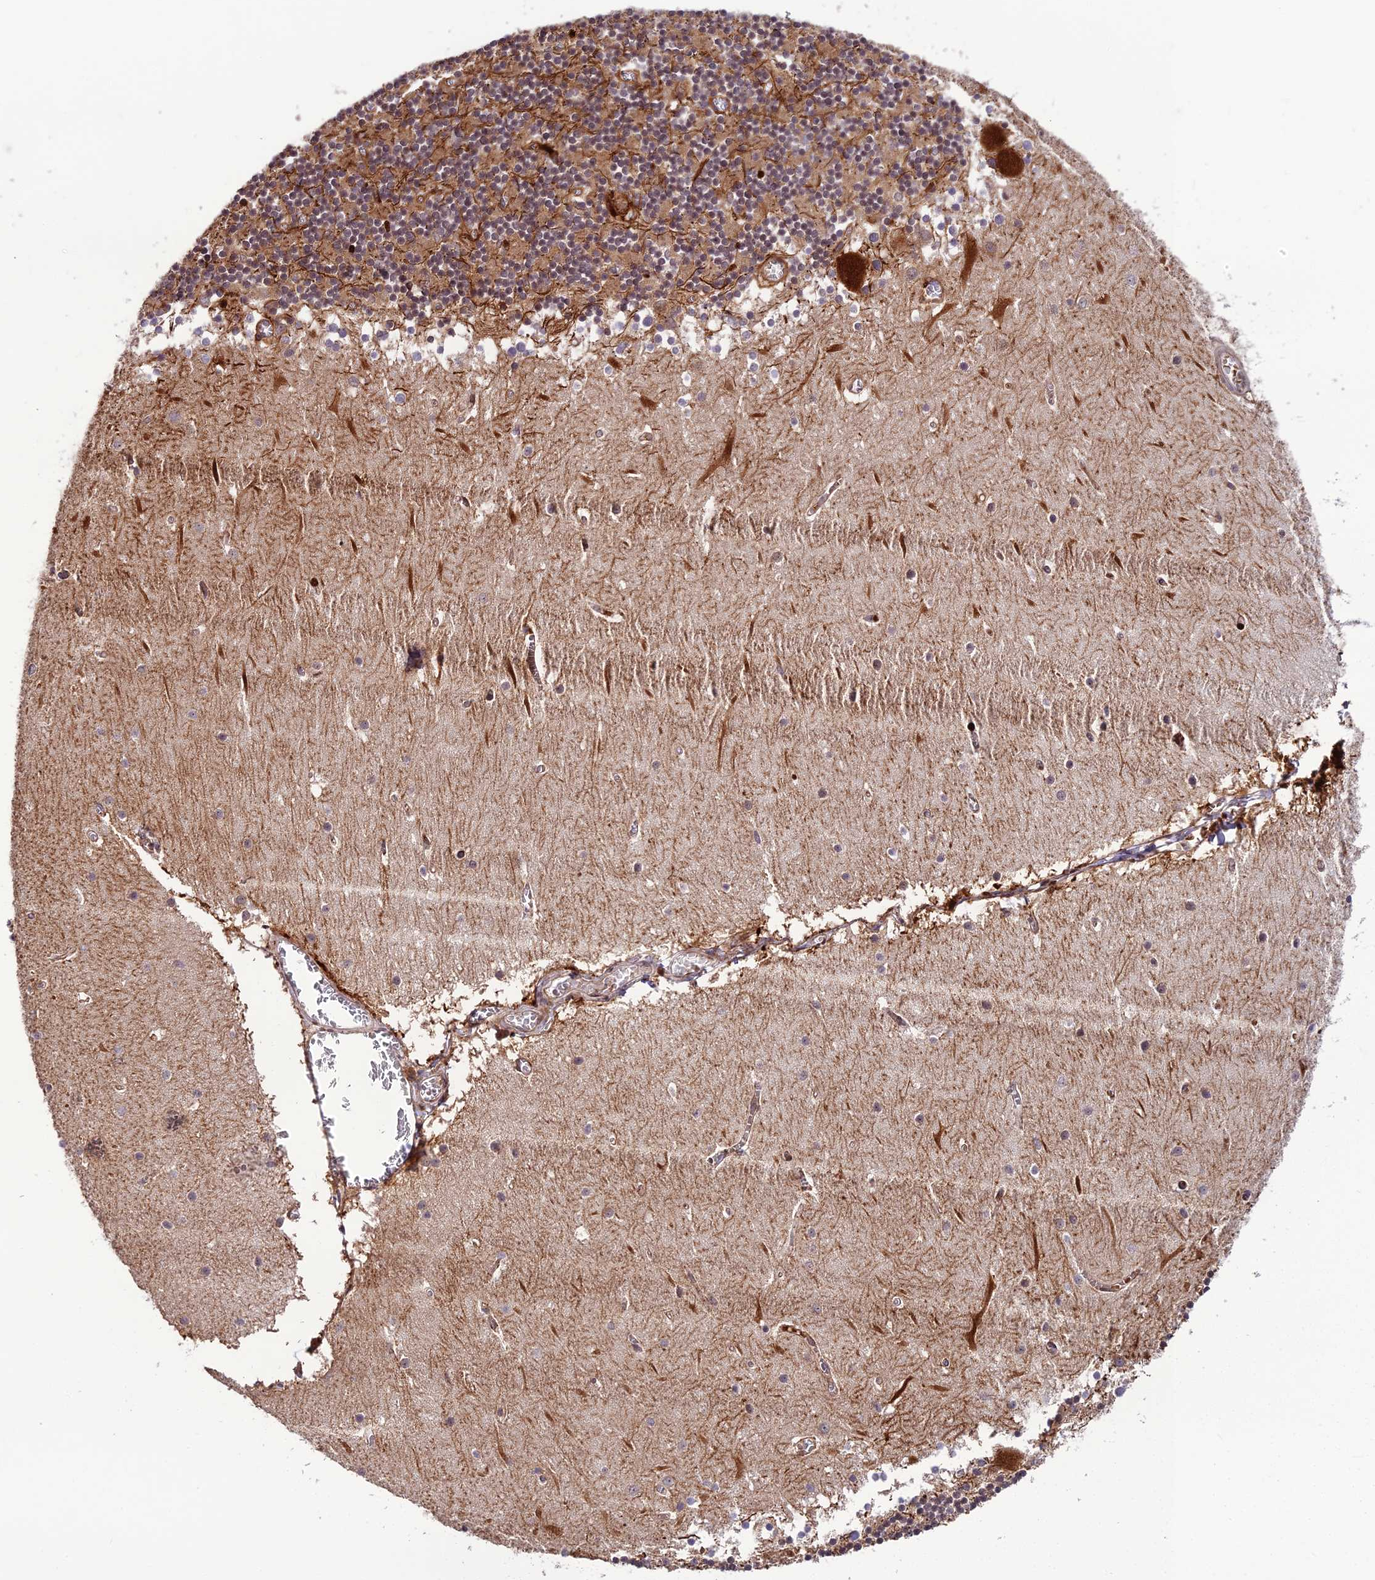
{"staining": {"intensity": "moderate", "quantity": ">75%", "location": "cytoplasmic/membranous"}, "tissue": "cerebellum", "cell_type": "Cells in granular layer", "image_type": "normal", "snomed": [{"axis": "morphology", "description": "Normal tissue, NOS"}, {"axis": "topography", "description": "Cerebellum"}], "caption": "The image exhibits immunohistochemical staining of normal cerebellum. There is moderate cytoplasmic/membranous positivity is seen in about >75% of cells in granular layer. Ihc stains the protein in brown and the nuclei are stained blue.", "gene": "SMIM7", "patient": {"sex": "female", "age": 28}}